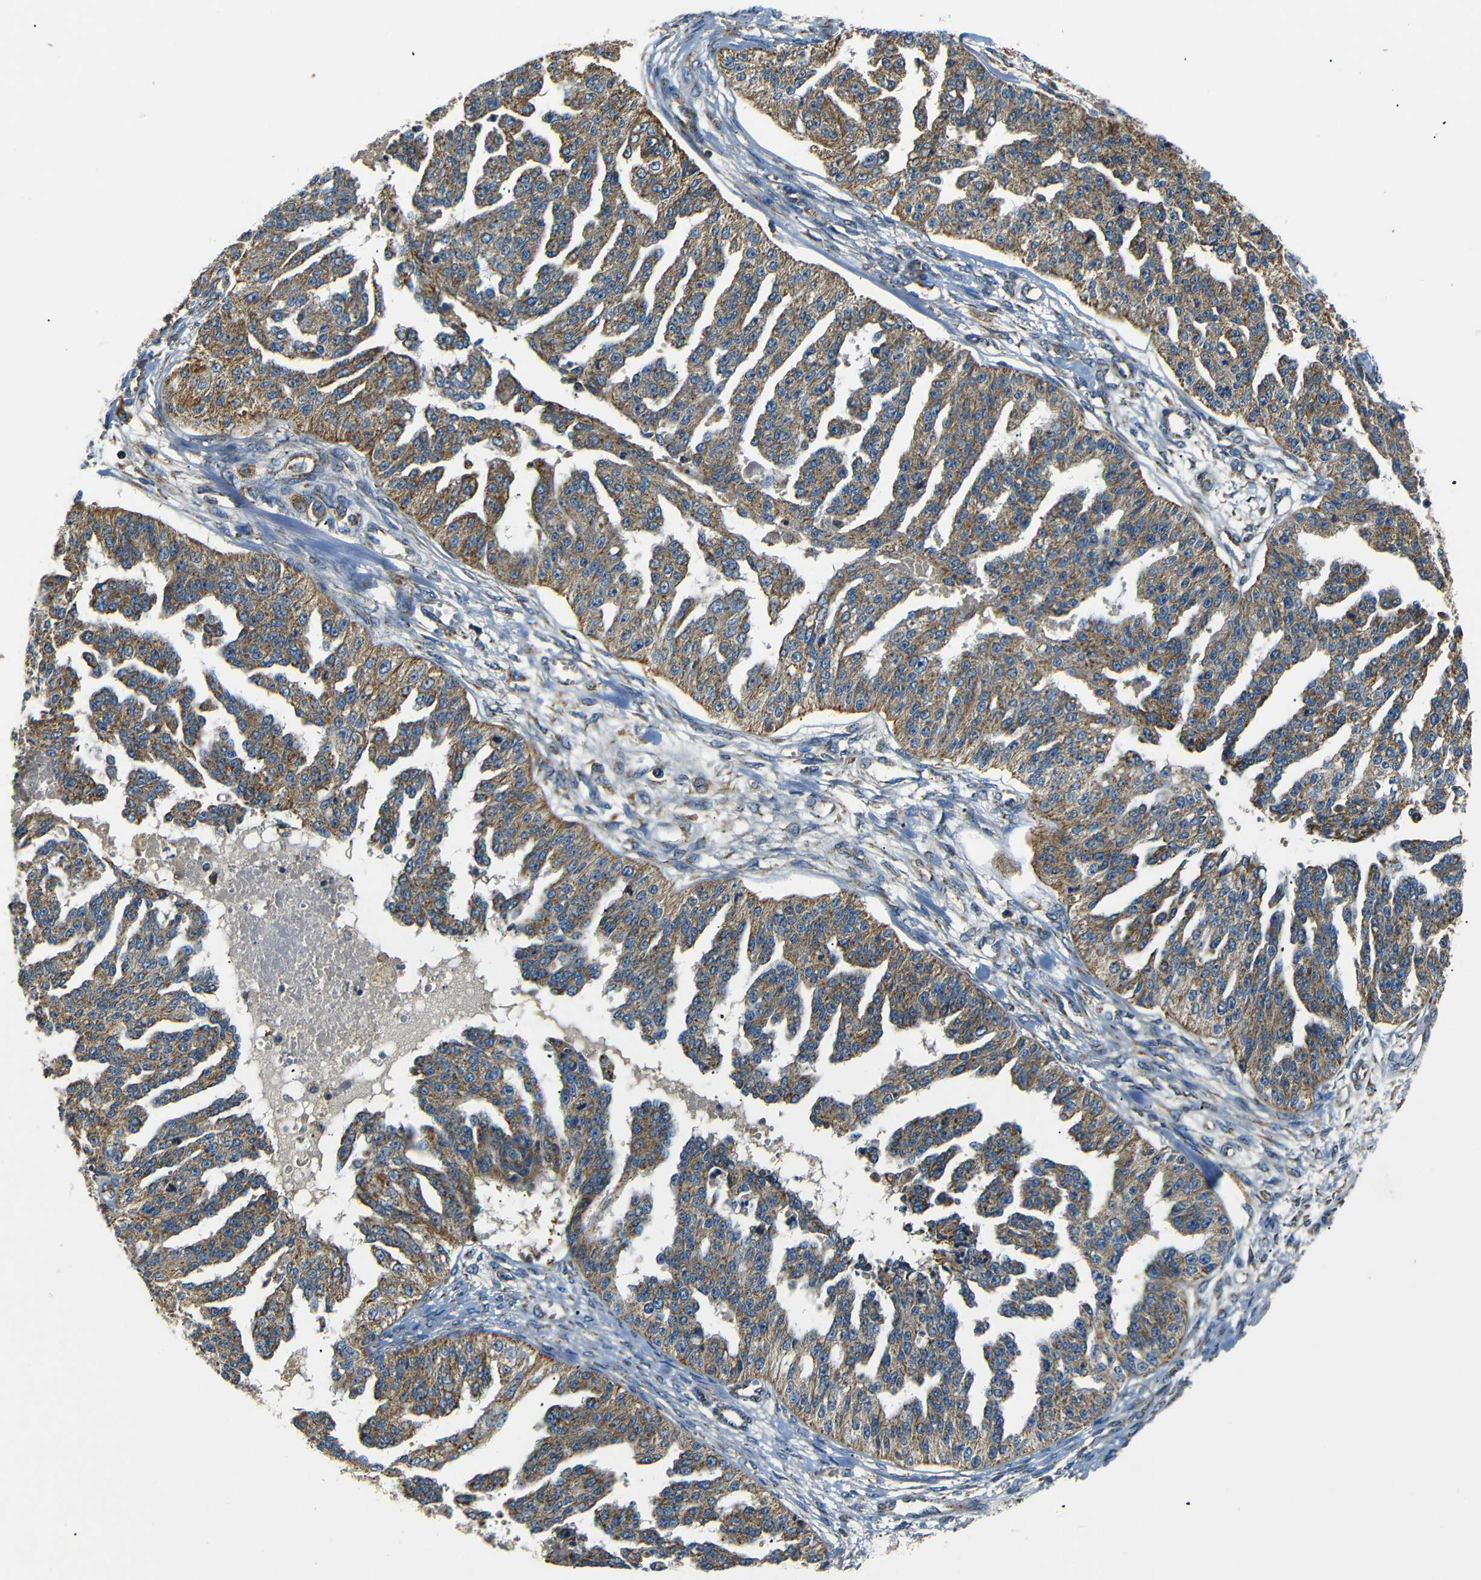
{"staining": {"intensity": "moderate", "quantity": ">75%", "location": "cytoplasmic/membranous"}, "tissue": "ovarian cancer", "cell_type": "Tumor cells", "image_type": "cancer", "snomed": [{"axis": "morphology", "description": "Cystadenocarcinoma, serous, NOS"}, {"axis": "topography", "description": "Ovary"}], "caption": "The image exhibits staining of serous cystadenocarcinoma (ovarian), revealing moderate cytoplasmic/membranous protein positivity (brown color) within tumor cells.", "gene": "NETO2", "patient": {"sex": "female", "age": 58}}